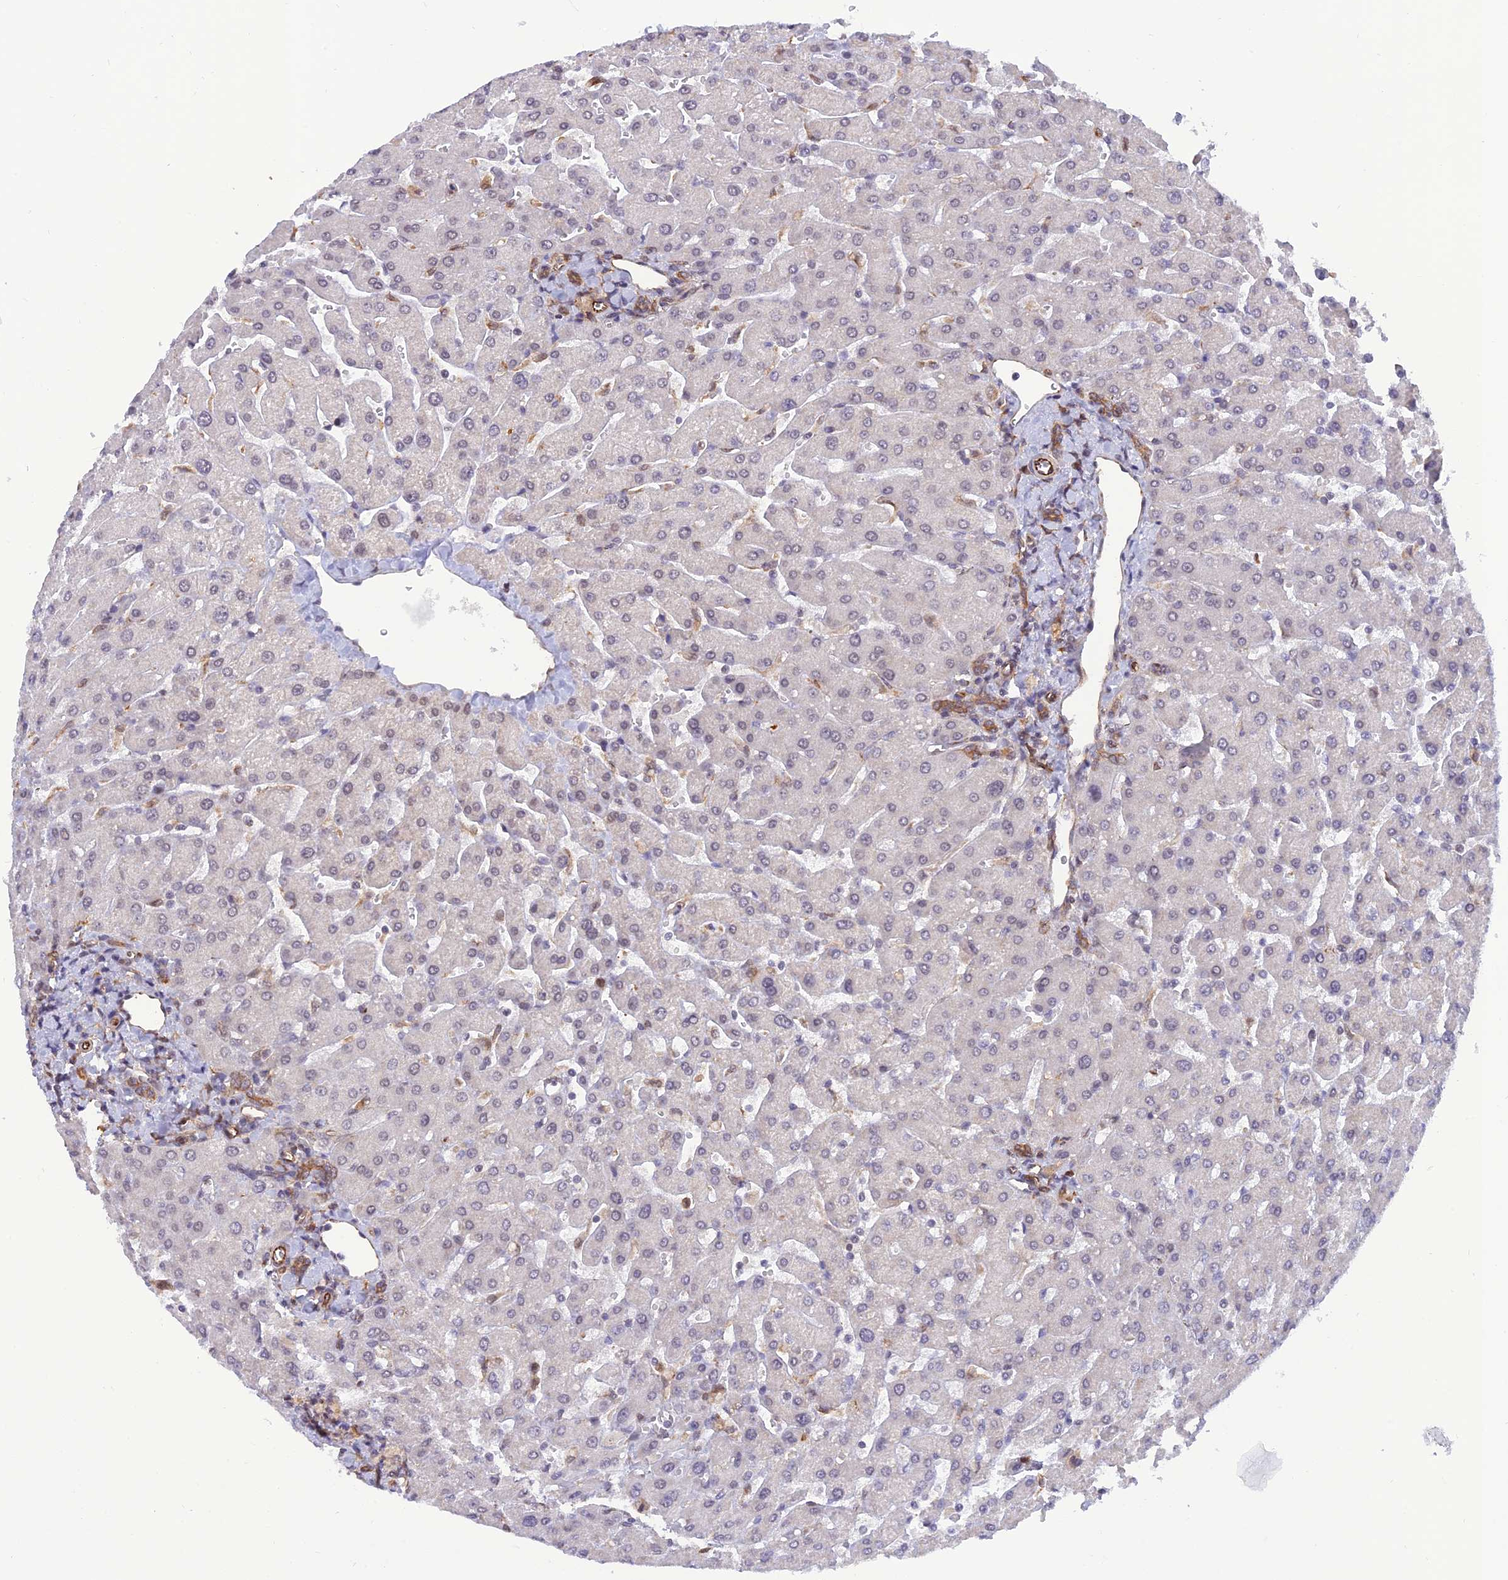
{"staining": {"intensity": "moderate", "quantity": ">75%", "location": "cytoplasmic/membranous"}, "tissue": "liver", "cell_type": "Cholangiocytes", "image_type": "normal", "snomed": [{"axis": "morphology", "description": "Normal tissue, NOS"}, {"axis": "topography", "description": "Liver"}], "caption": "Immunohistochemical staining of unremarkable liver displays >75% levels of moderate cytoplasmic/membranous protein positivity in approximately >75% of cholangiocytes. Using DAB (brown) and hematoxylin (blue) stains, captured at high magnification using brightfield microscopy.", "gene": "PAGR1", "patient": {"sex": "male", "age": 55}}